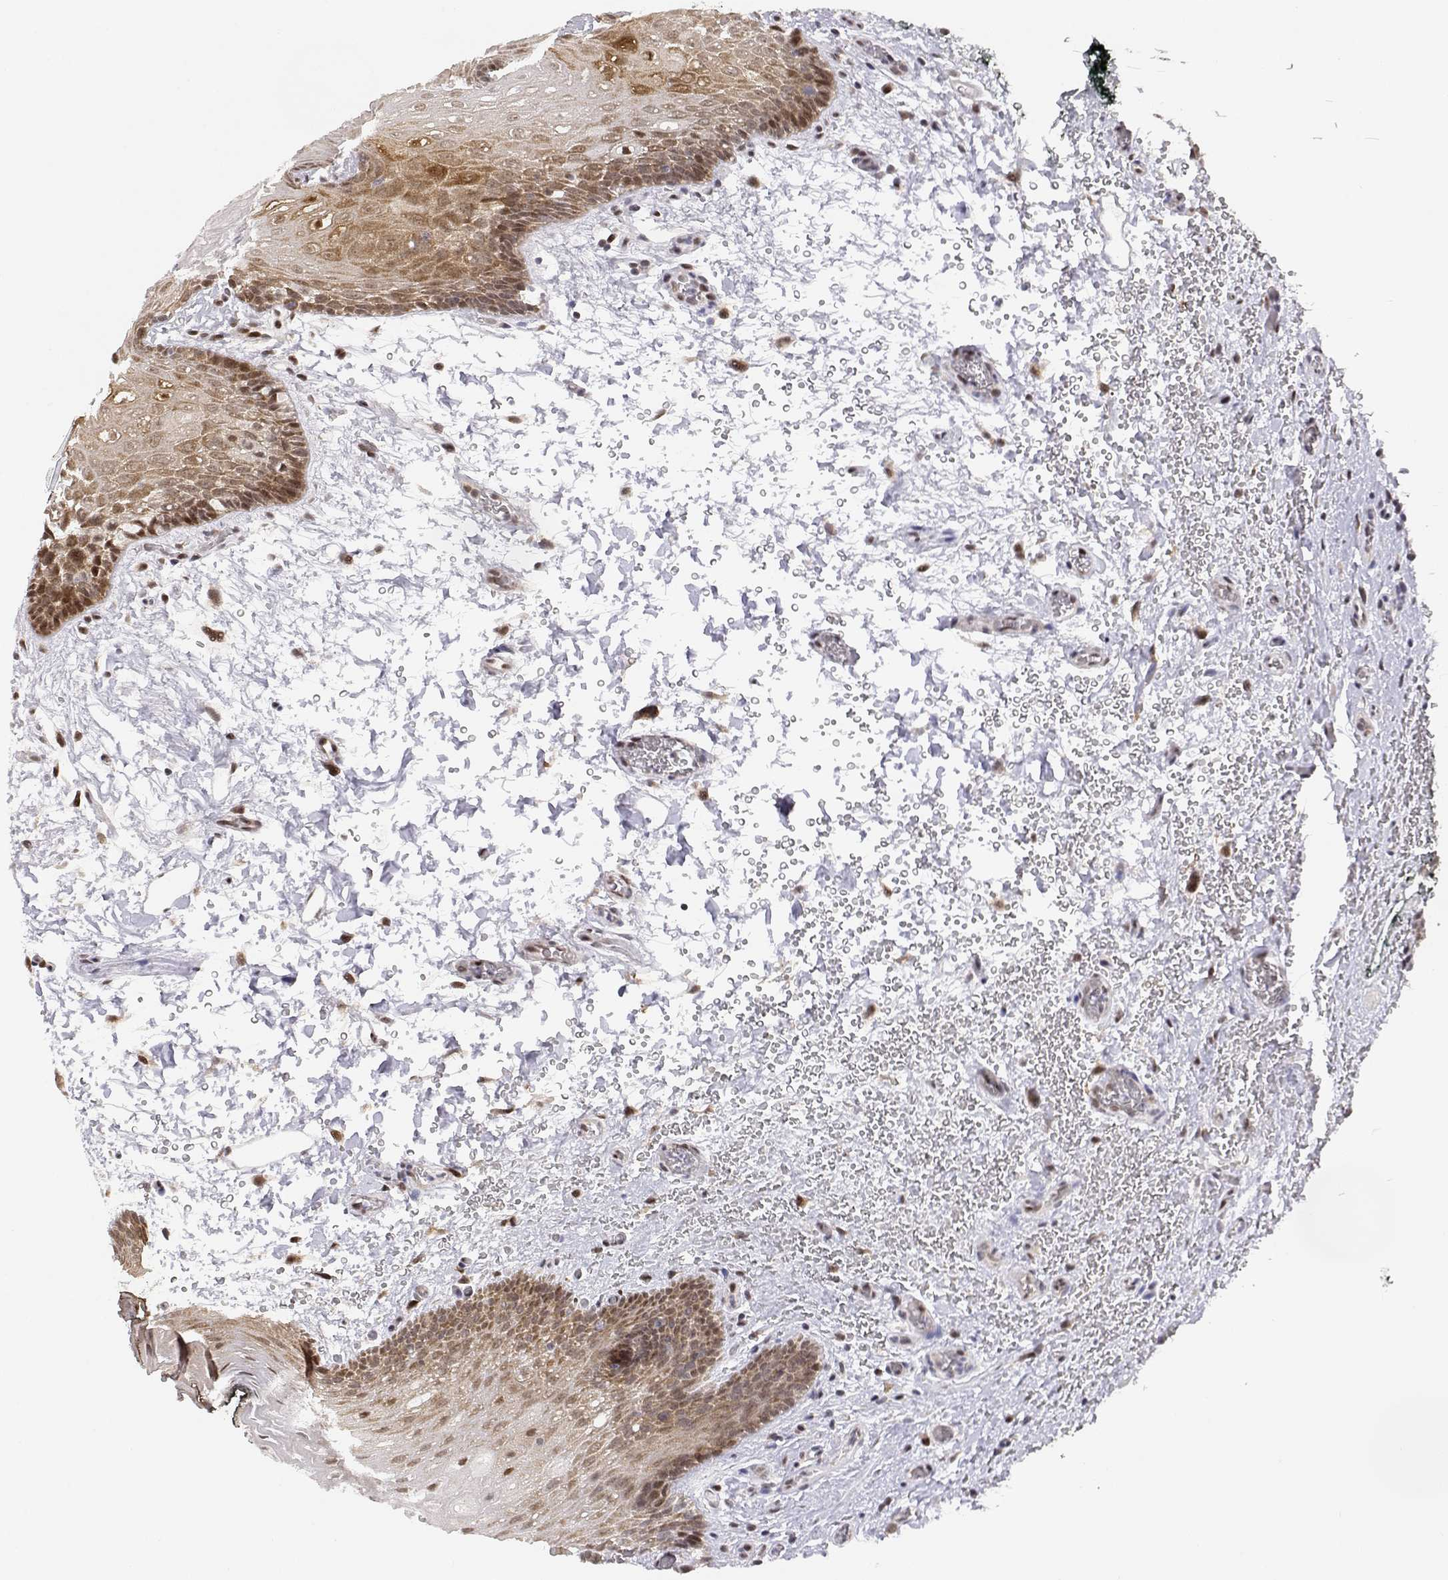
{"staining": {"intensity": "moderate", "quantity": "25%-75%", "location": "cytoplasmic/membranous"}, "tissue": "oral mucosa", "cell_type": "Squamous epithelial cells", "image_type": "normal", "snomed": [{"axis": "morphology", "description": "Normal tissue, NOS"}, {"axis": "topography", "description": "Oral tissue"}, {"axis": "topography", "description": "Head-Neck"}], "caption": "IHC staining of unremarkable oral mucosa, which reveals medium levels of moderate cytoplasmic/membranous staining in about 25%-75% of squamous epithelial cells indicating moderate cytoplasmic/membranous protein expression. The staining was performed using DAB (brown) for protein detection and nuclei were counterstained in hematoxylin (blue).", "gene": "BRCA1", "patient": {"sex": "male", "age": 65}}